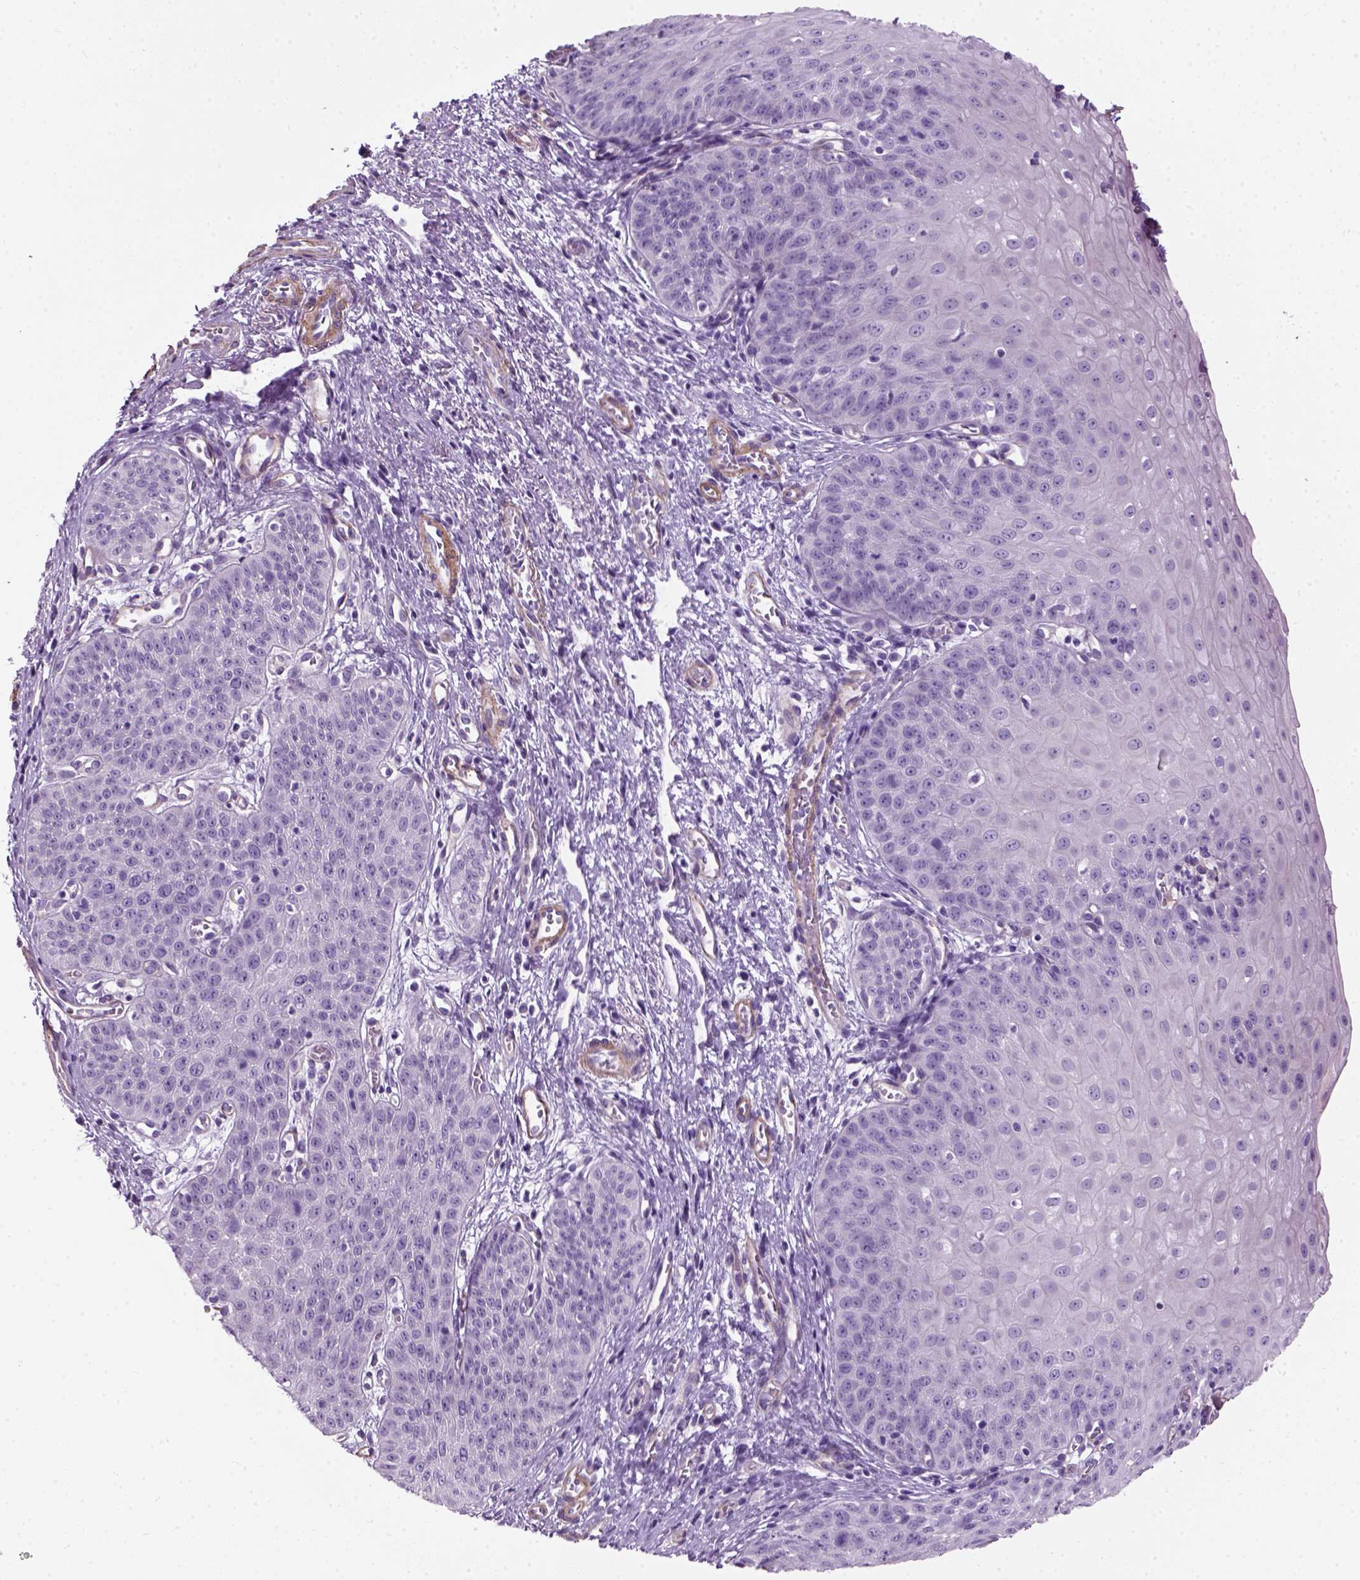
{"staining": {"intensity": "negative", "quantity": "none", "location": "none"}, "tissue": "esophagus", "cell_type": "Squamous epithelial cells", "image_type": "normal", "snomed": [{"axis": "morphology", "description": "Normal tissue, NOS"}, {"axis": "topography", "description": "Esophagus"}], "caption": "The histopathology image exhibits no staining of squamous epithelial cells in normal esophagus.", "gene": "FAM161A", "patient": {"sex": "male", "age": 71}}